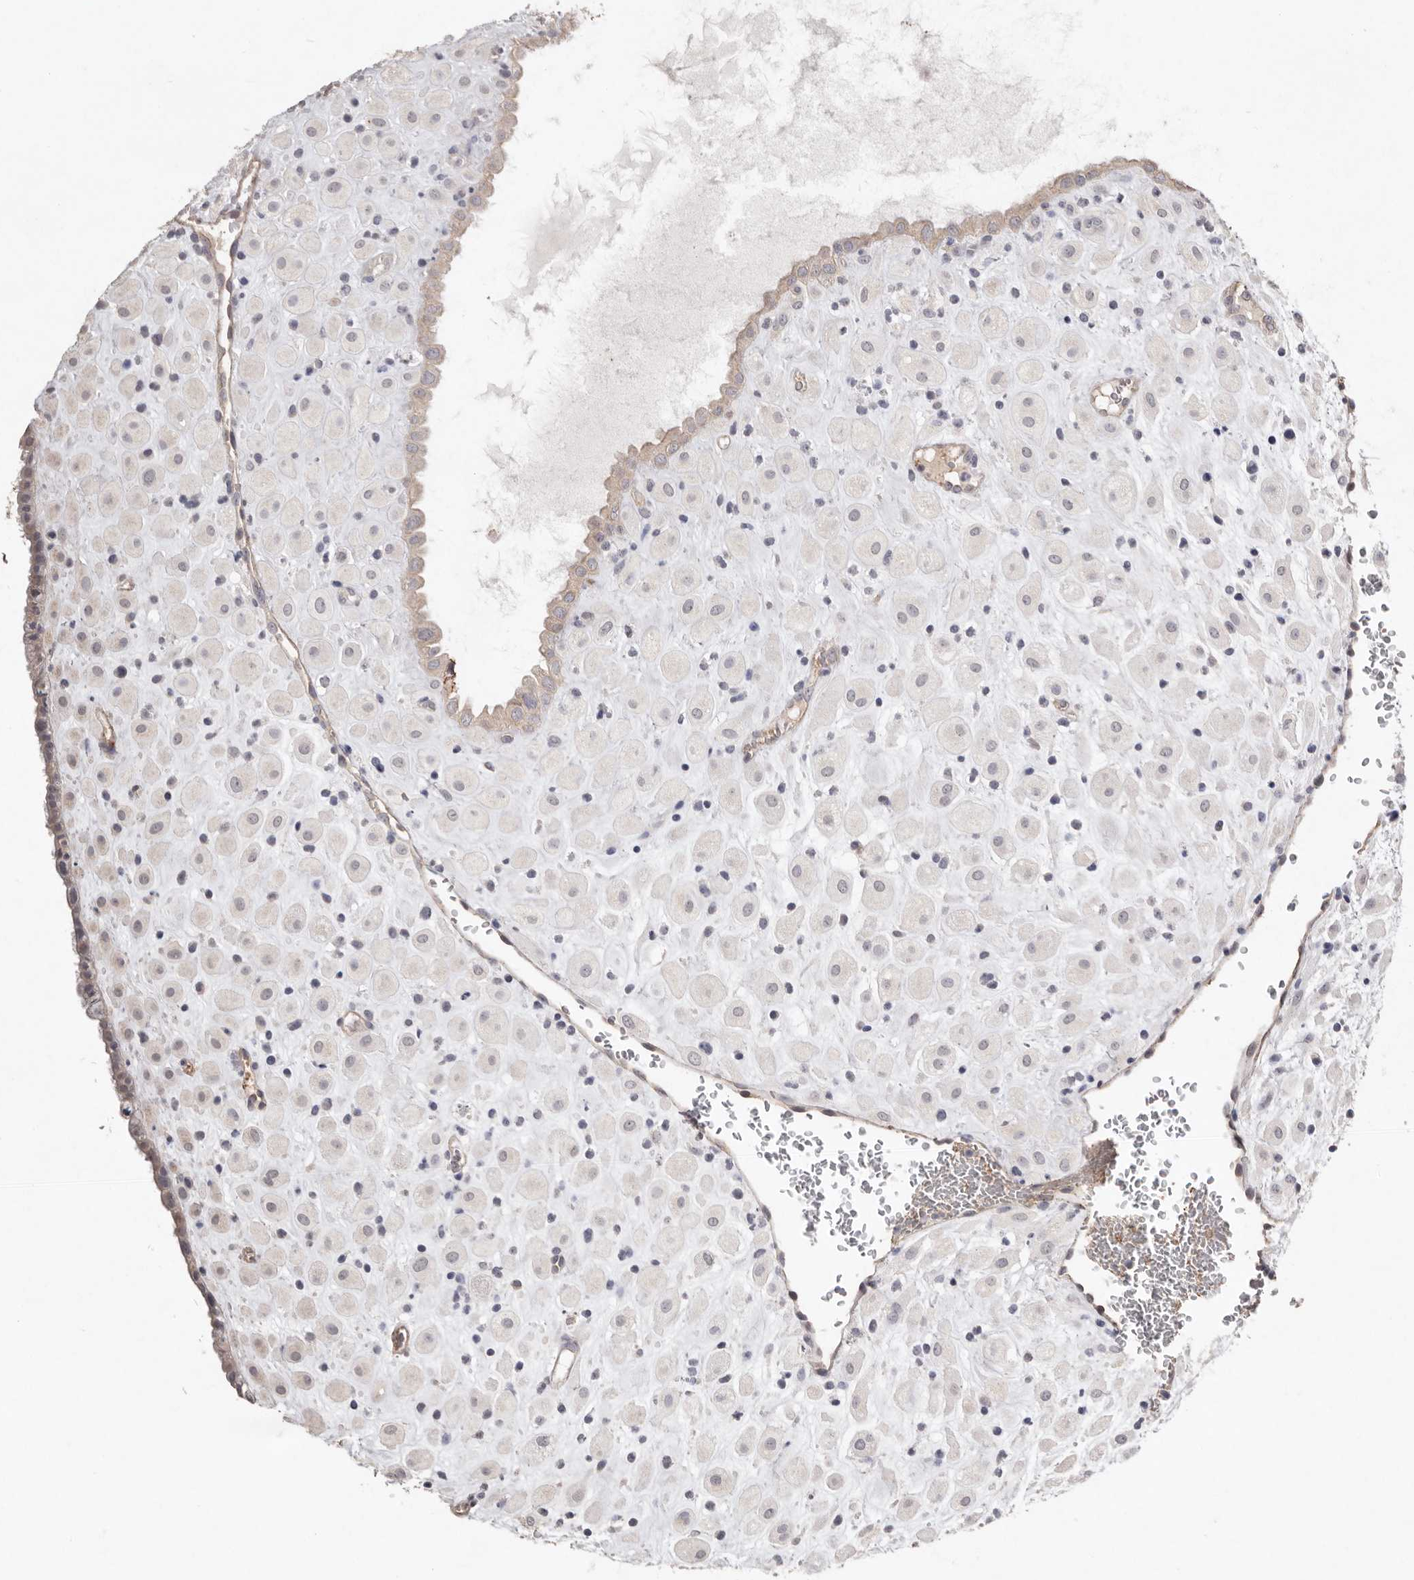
{"staining": {"intensity": "weak", "quantity": "25%-75%", "location": "cytoplasmic/membranous"}, "tissue": "placenta", "cell_type": "Decidual cells", "image_type": "normal", "snomed": [{"axis": "morphology", "description": "Normal tissue, NOS"}, {"axis": "topography", "description": "Placenta"}], "caption": "The image reveals staining of normal placenta, revealing weak cytoplasmic/membranous protein positivity (brown color) within decidual cells. The staining is performed using DAB (3,3'-diaminobenzidine) brown chromogen to label protein expression. The nuclei are counter-stained blue using hematoxylin.", "gene": "ZYG11B", "patient": {"sex": "female", "age": 35}}